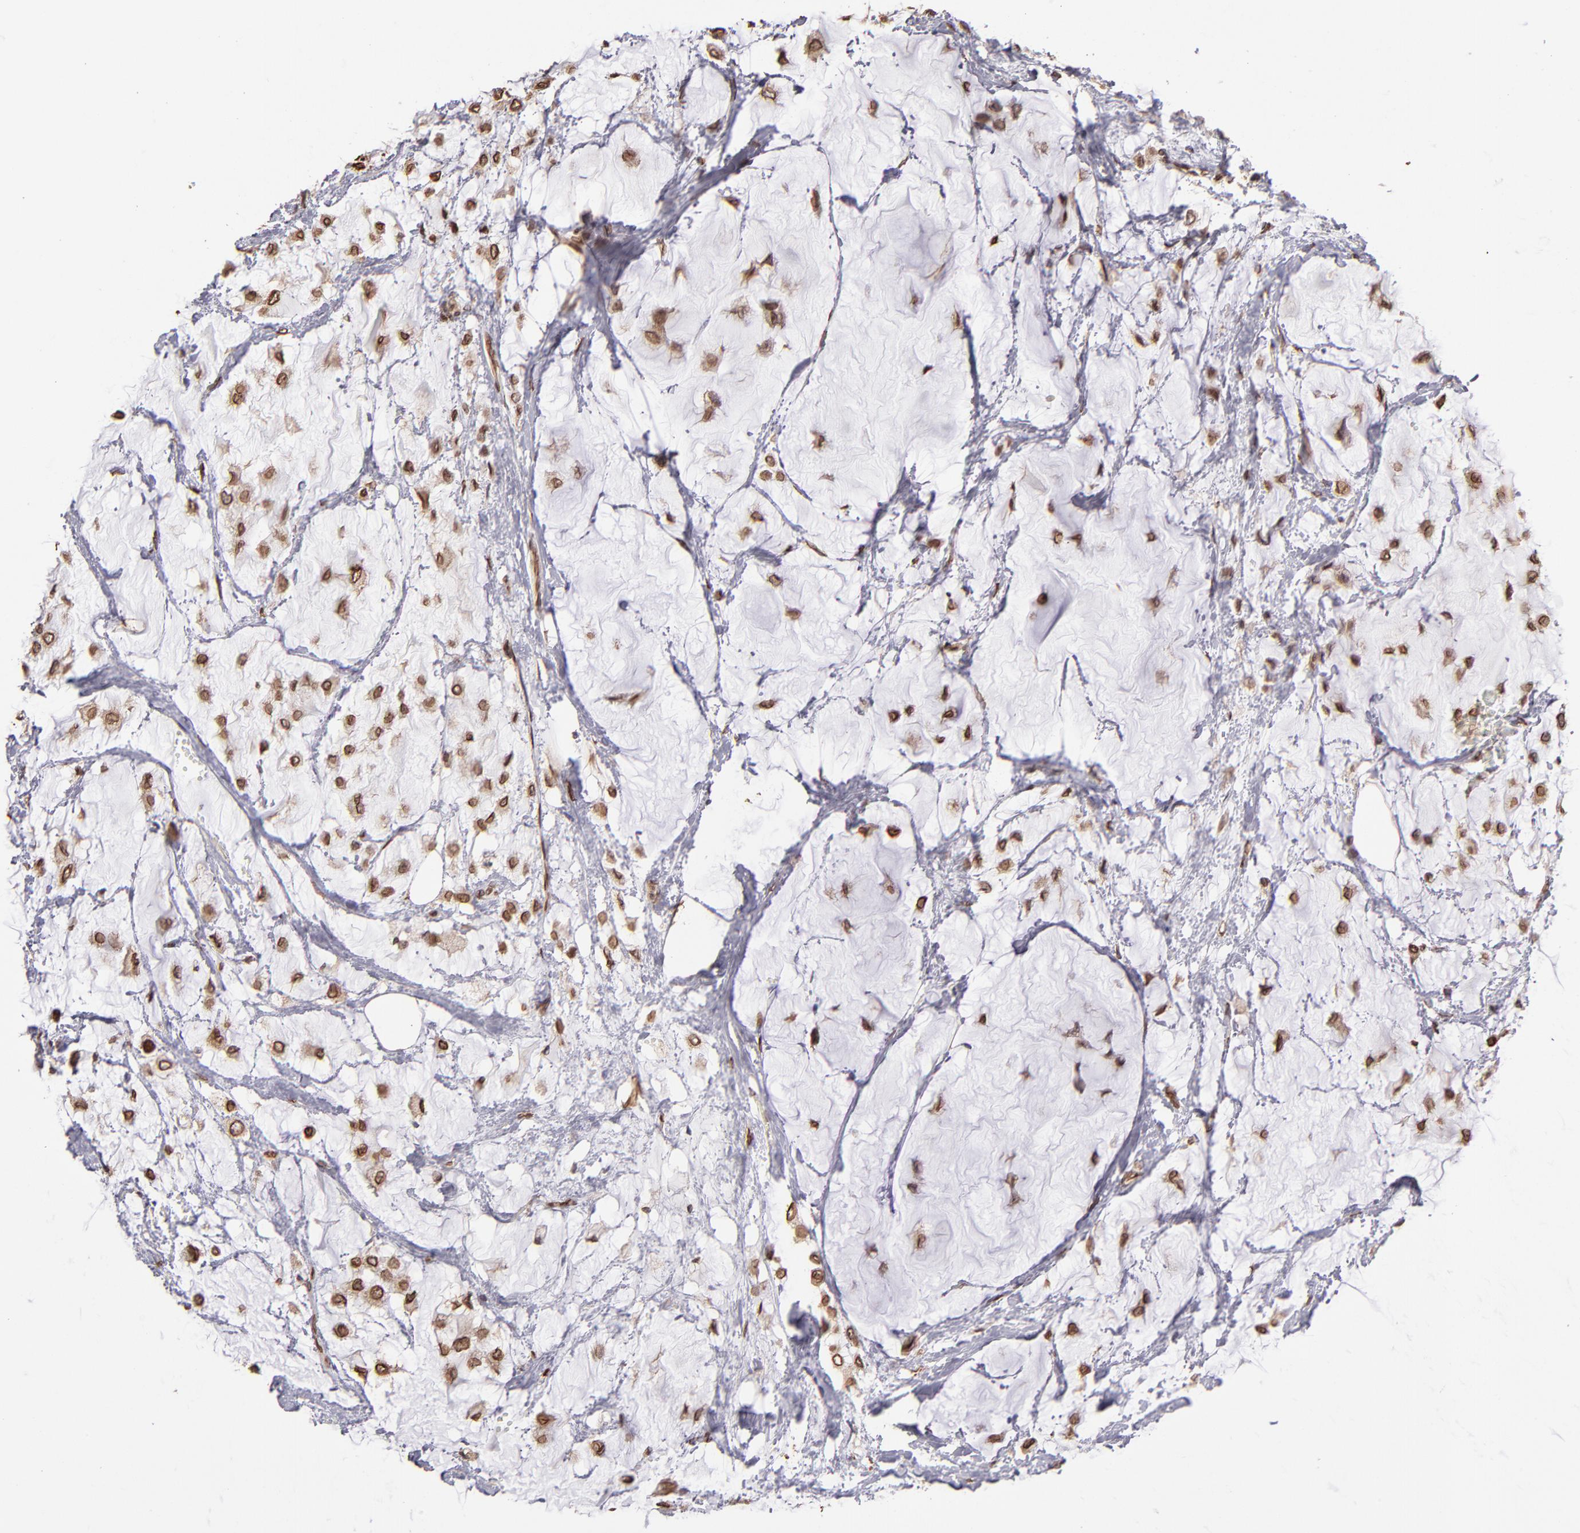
{"staining": {"intensity": "strong", "quantity": ">75%", "location": "cytoplasmic/membranous,nuclear"}, "tissue": "breast cancer", "cell_type": "Tumor cells", "image_type": "cancer", "snomed": [{"axis": "morphology", "description": "Lobular carcinoma"}, {"axis": "topography", "description": "Breast"}], "caption": "Brown immunohistochemical staining in lobular carcinoma (breast) displays strong cytoplasmic/membranous and nuclear staining in approximately >75% of tumor cells. (brown staining indicates protein expression, while blue staining denotes nuclei).", "gene": "PUM3", "patient": {"sex": "female", "age": 85}}